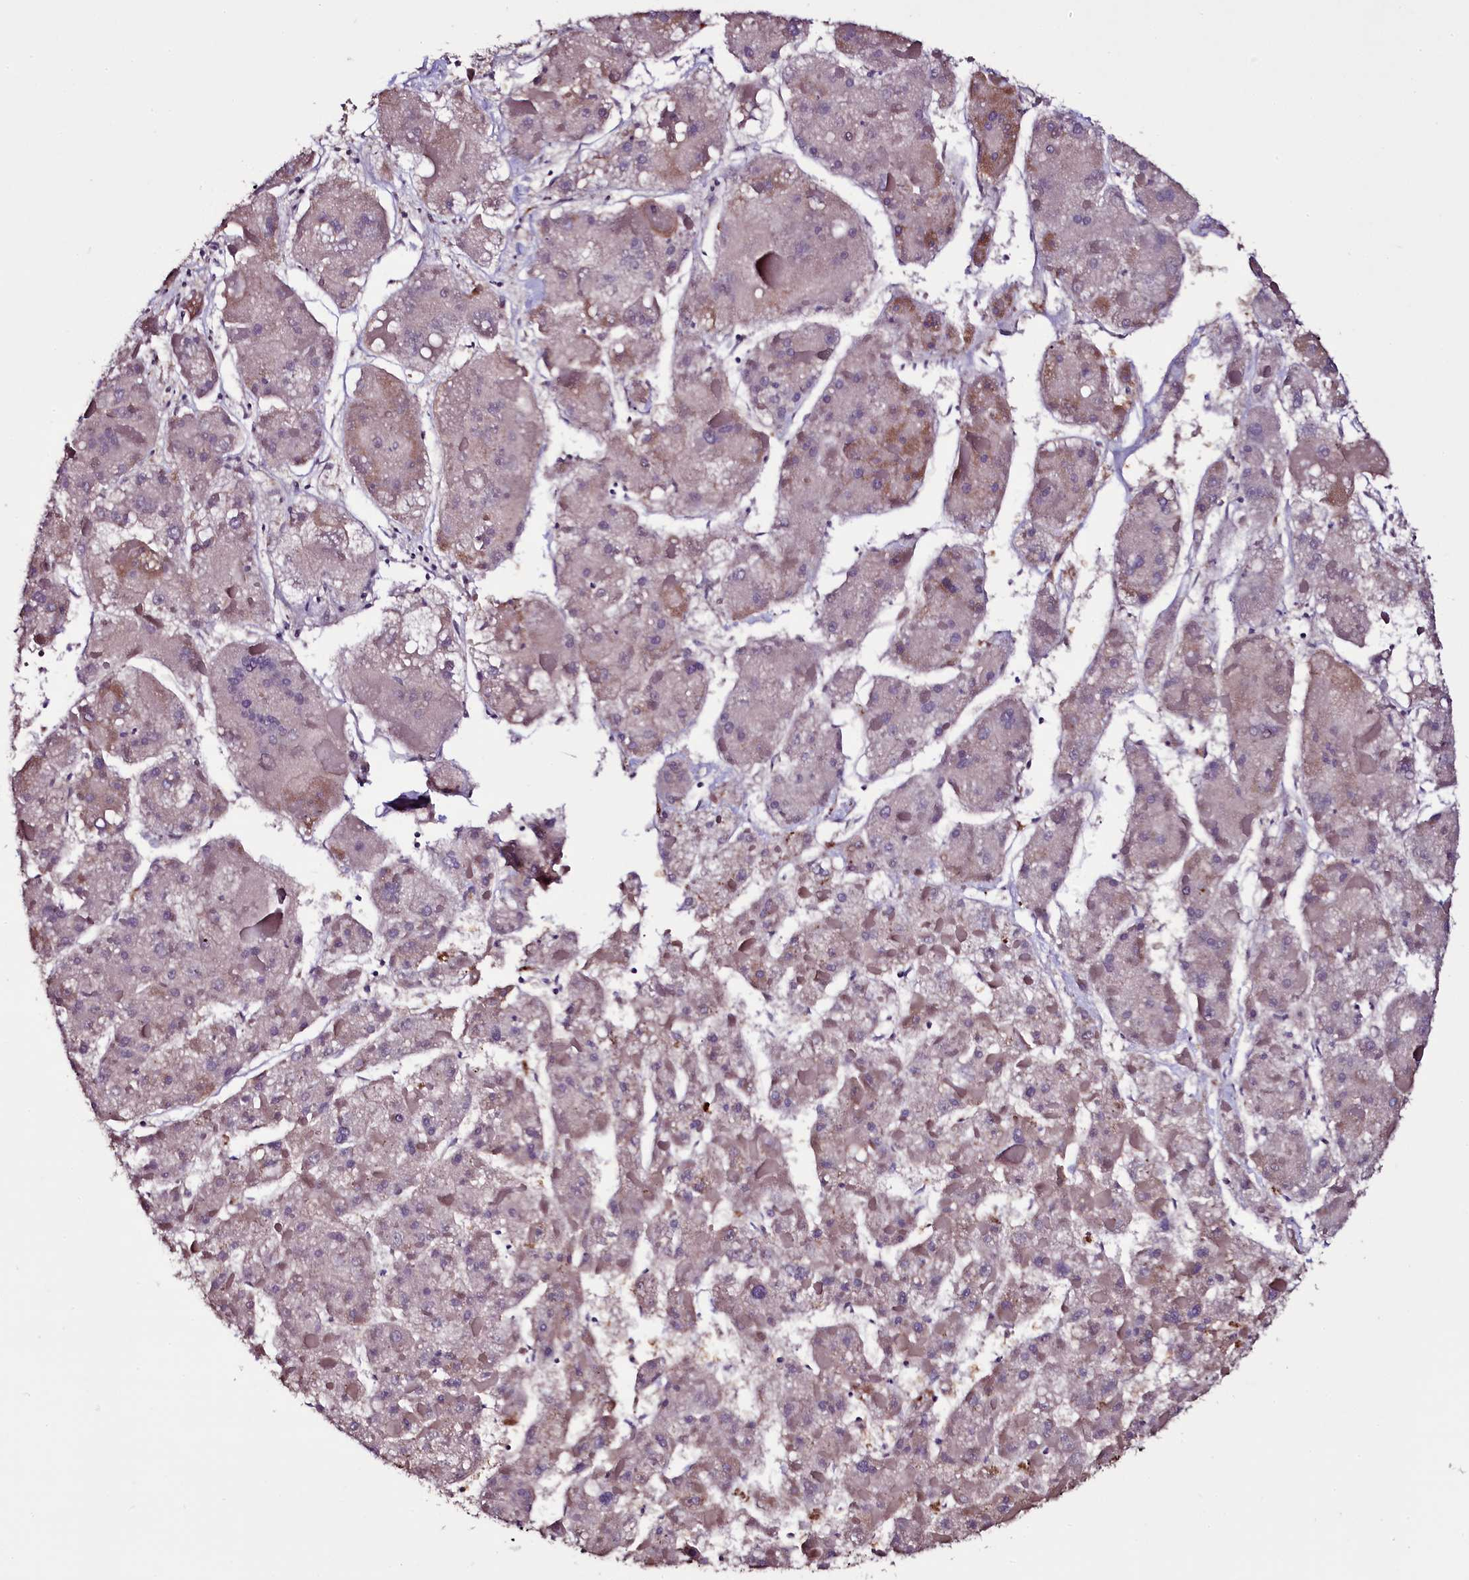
{"staining": {"intensity": "weak", "quantity": "<25%", "location": "cytoplasmic/membranous"}, "tissue": "liver cancer", "cell_type": "Tumor cells", "image_type": "cancer", "snomed": [{"axis": "morphology", "description": "Carcinoma, Hepatocellular, NOS"}, {"axis": "topography", "description": "Liver"}], "caption": "DAB immunohistochemical staining of human liver cancer (hepatocellular carcinoma) demonstrates no significant expression in tumor cells. (Stains: DAB (3,3'-diaminobenzidine) immunohistochemistry with hematoxylin counter stain, Microscopy: brightfield microscopy at high magnification).", "gene": "MEX3C", "patient": {"sex": "female", "age": 73}}